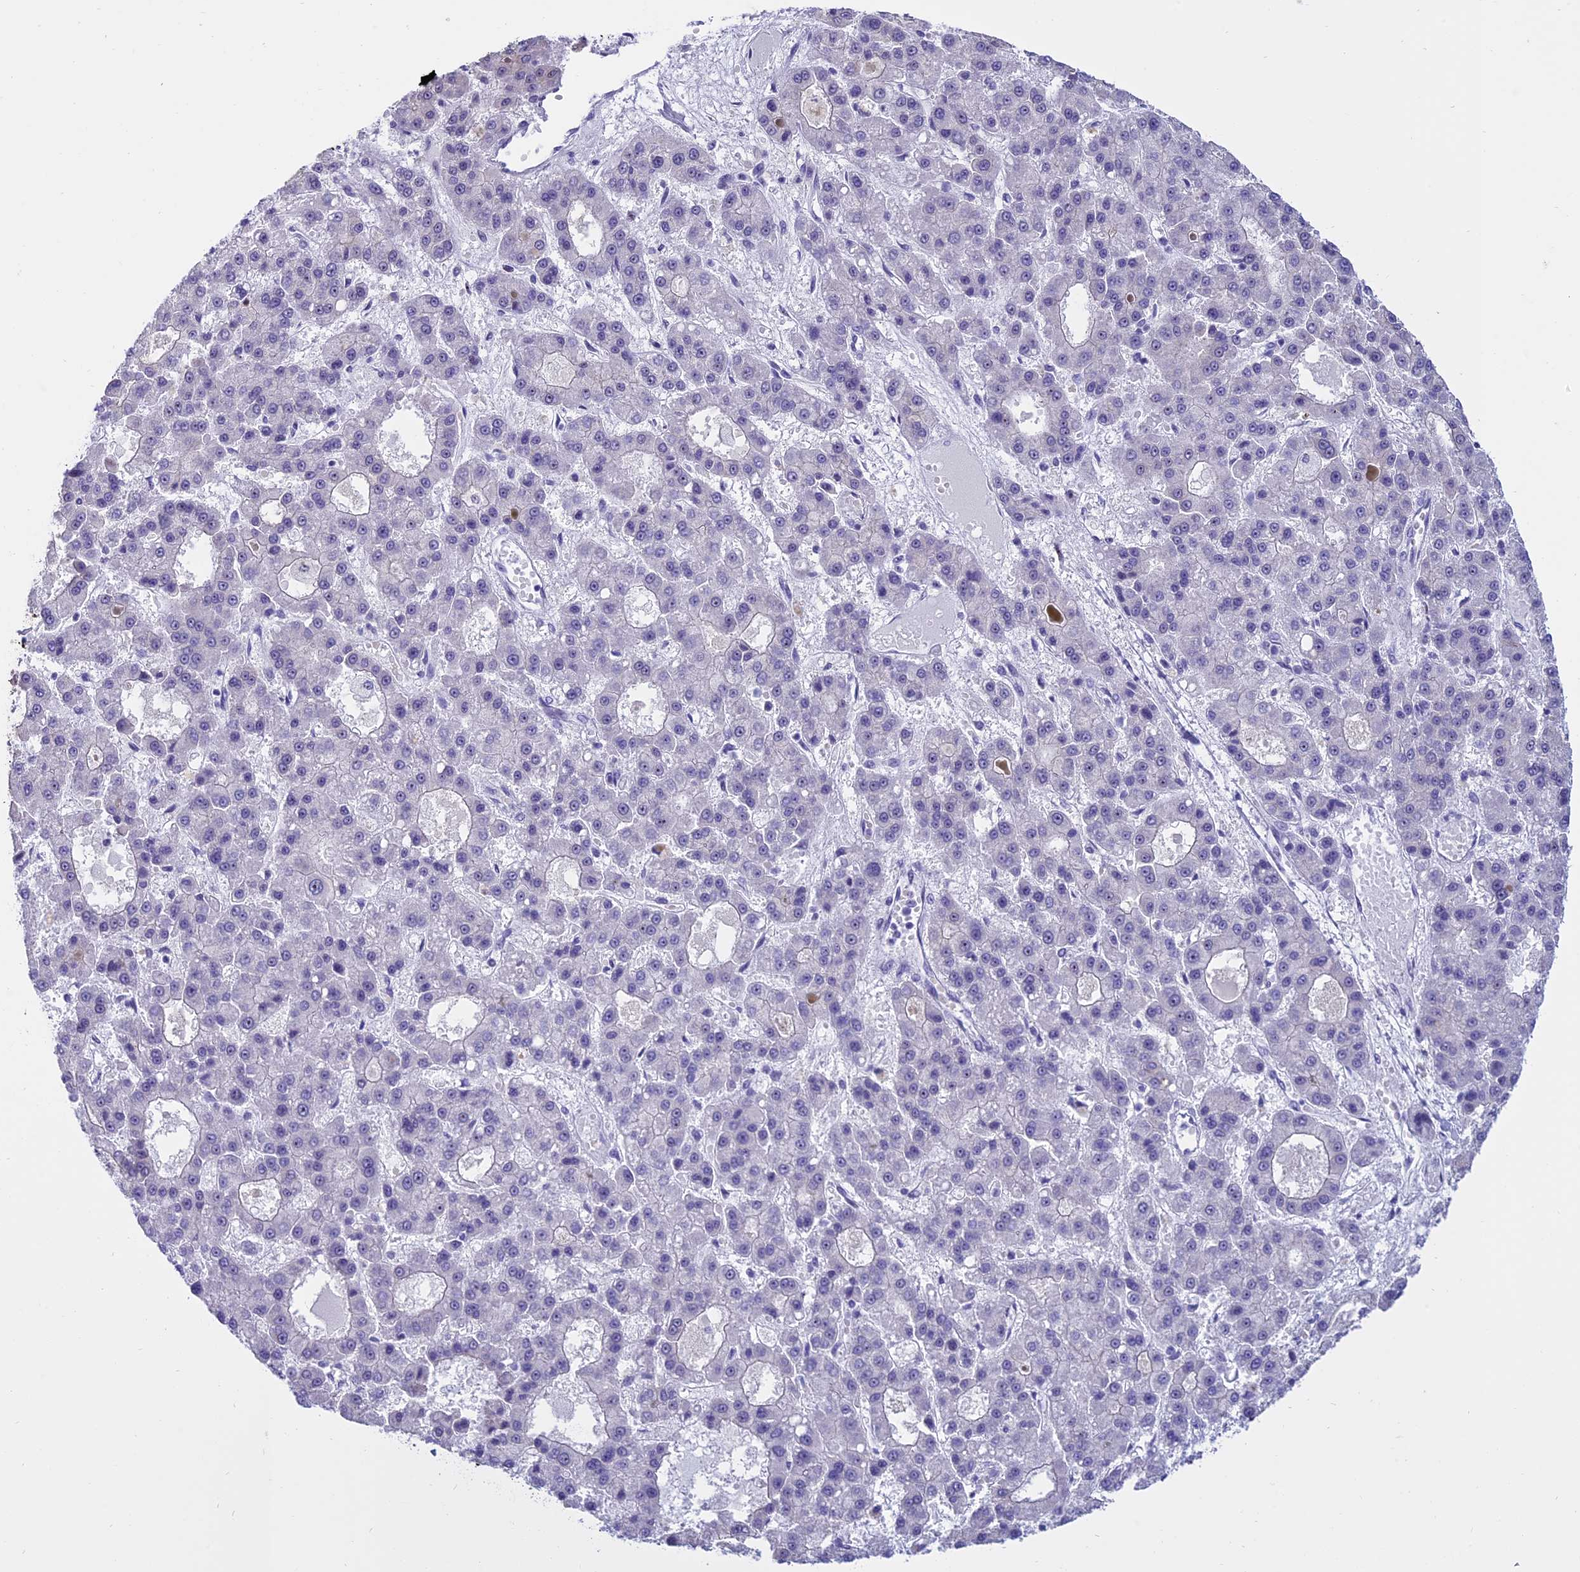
{"staining": {"intensity": "negative", "quantity": "none", "location": "none"}, "tissue": "liver cancer", "cell_type": "Tumor cells", "image_type": "cancer", "snomed": [{"axis": "morphology", "description": "Carcinoma, Hepatocellular, NOS"}, {"axis": "topography", "description": "Liver"}], "caption": "Hepatocellular carcinoma (liver) was stained to show a protein in brown. There is no significant expression in tumor cells.", "gene": "TBL3", "patient": {"sex": "male", "age": 70}}